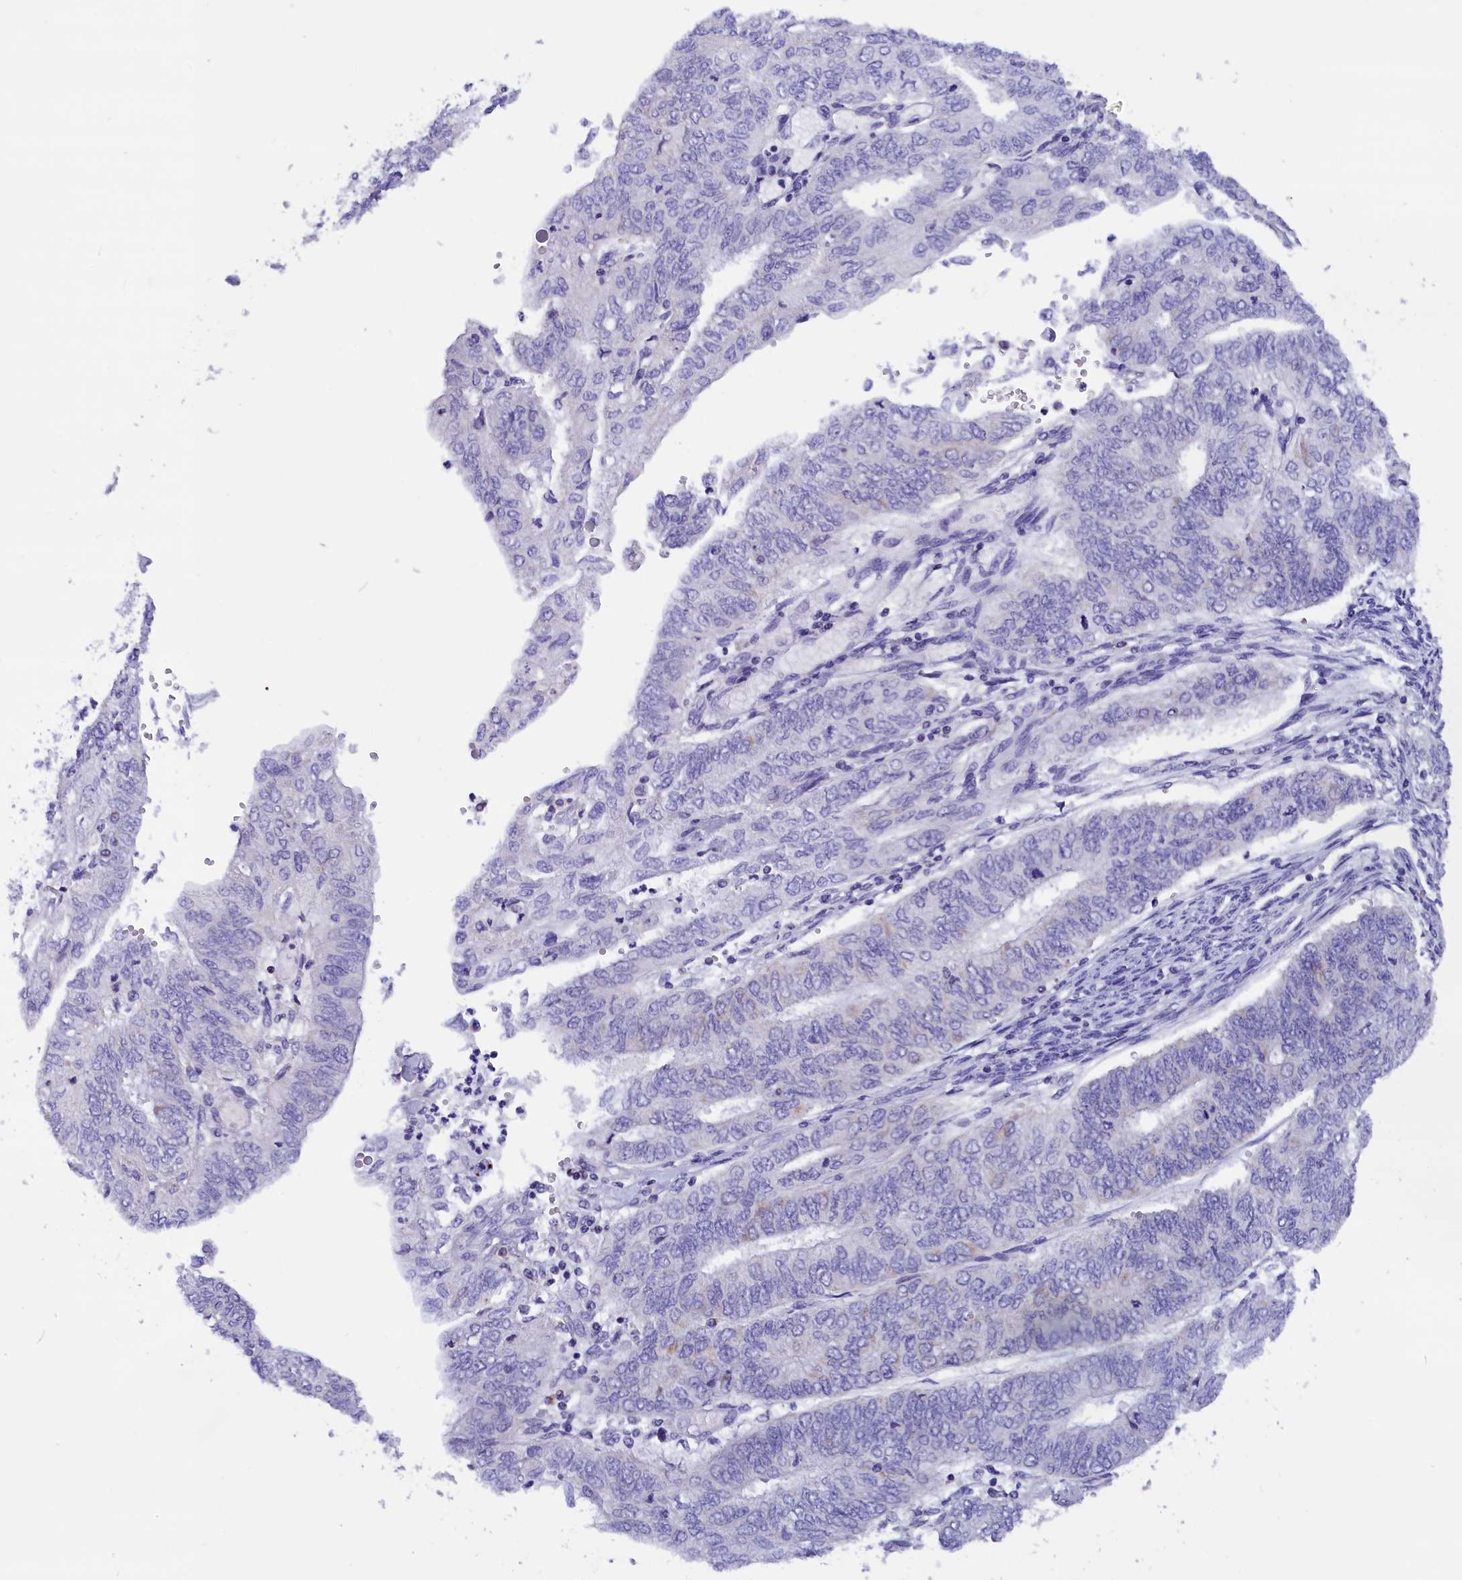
{"staining": {"intensity": "negative", "quantity": "none", "location": "none"}, "tissue": "endometrial cancer", "cell_type": "Tumor cells", "image_type": "cancer", "snomed": [{"axis": "morphology", "description": "Adenocarcinoma, NOS"}, {"axis": "topography", "description": "Endometrium"}], "caption": "There is no significant expression in tumor cells of endometrial cancer.", "gene": "ABAT", "patient": {"sex": "female", "age": 68}}